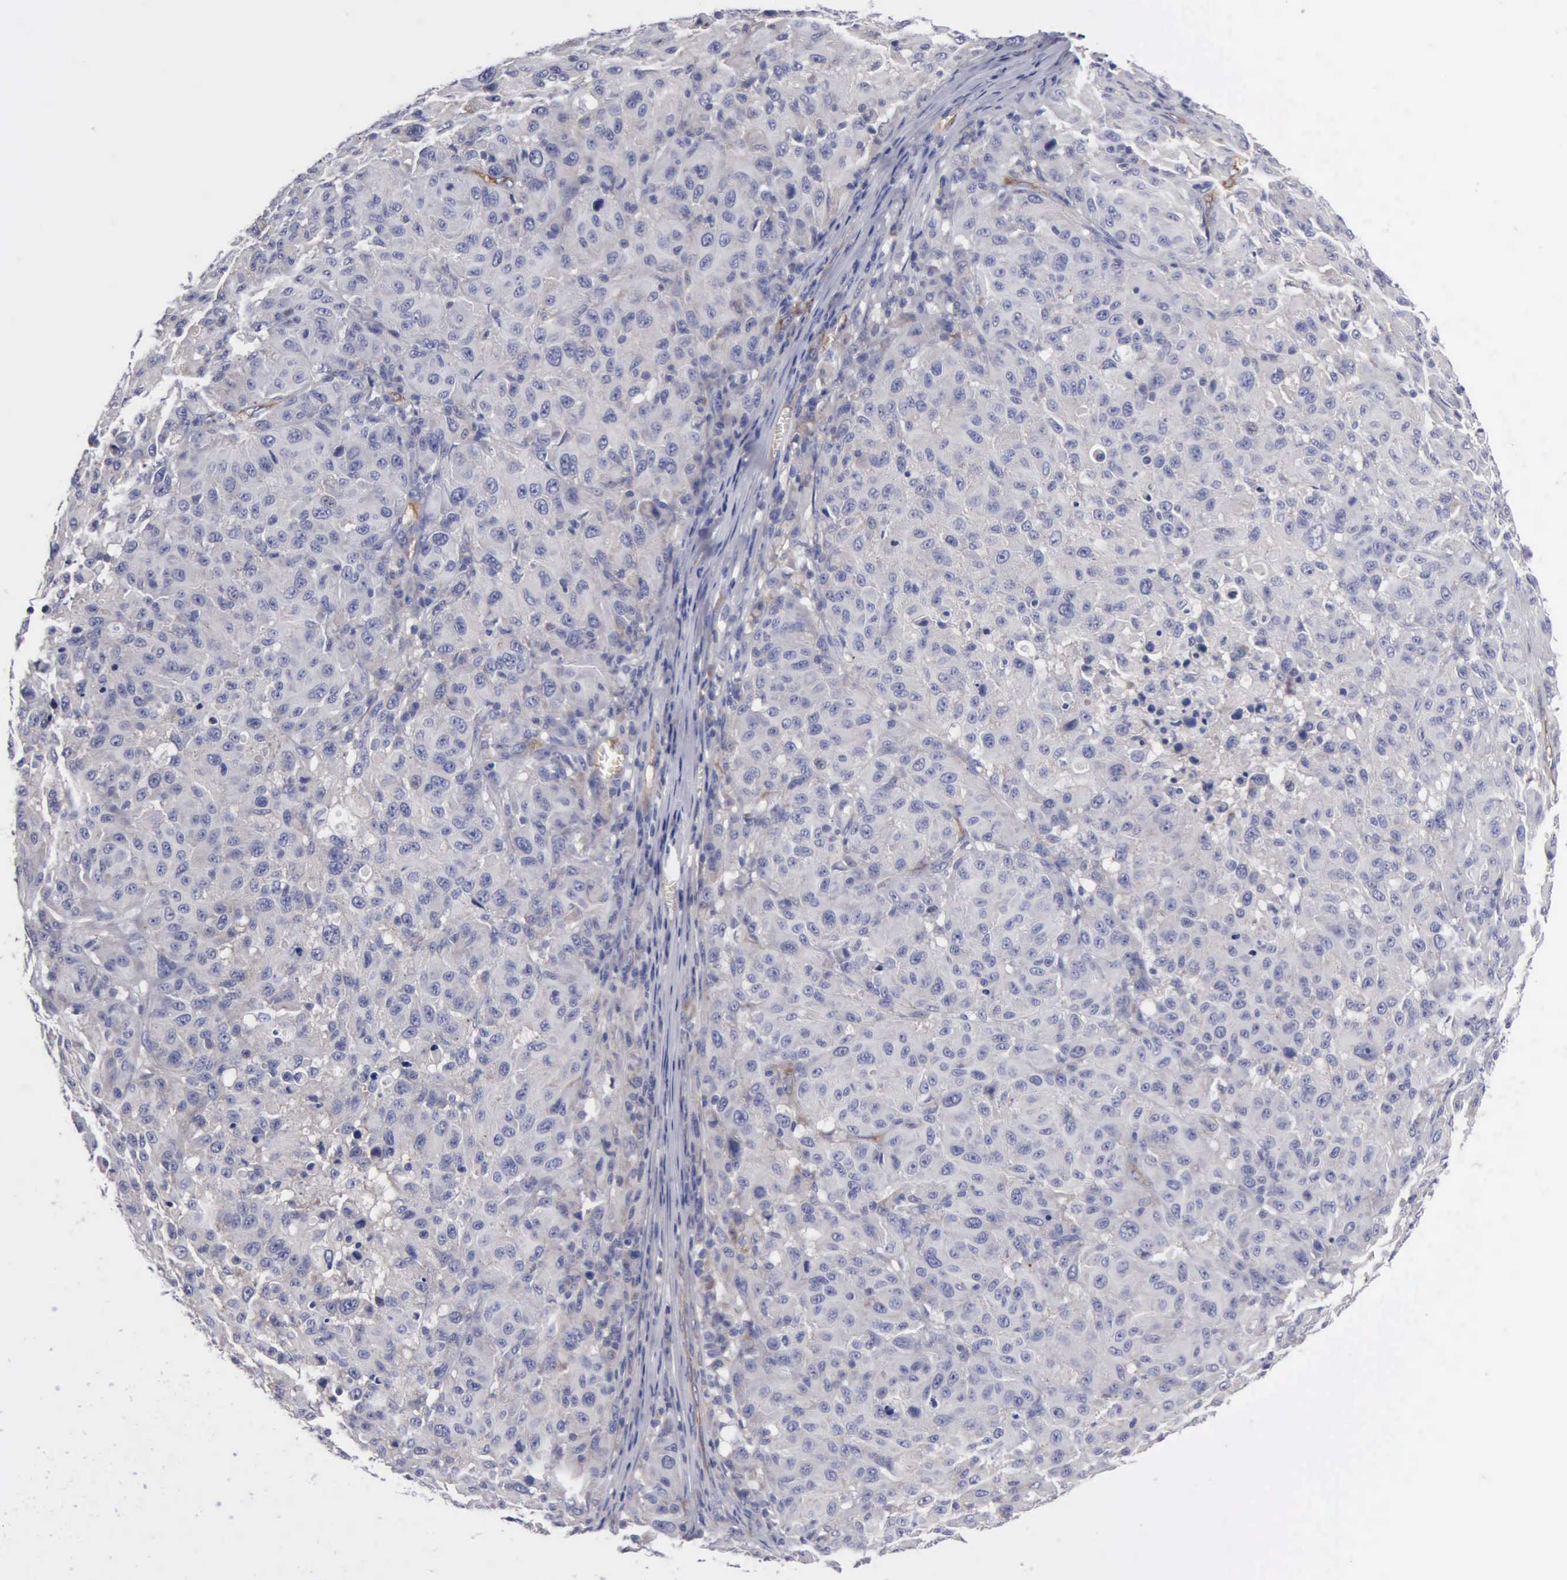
{"staining": {"intensity": "weak", "quantity": "<25%", "location": "cytoplasmic/membranous"}, "tissue": "melanoma", "cell_type": "Tumor cells", "image_type": "cancer", "snomed": [{"axis": "morphology", "description": "Malignant melanoma, NOS"}, {"axis": "topography", "description": "Skin"}], "caption": "A high-resolution histopathology image shows immunohistochemistry (IHC) staining of melanoma, which exhibits no significant expression in tumor cells. Brightfield microscopy of immunohistochemistry stained with DAB (3,3'-diaminobenzidine) (brown) and hematoxylin (blue), captured at high magnification.", "gene": "RDX", "patient": {"sex": "female", "age": 77}}